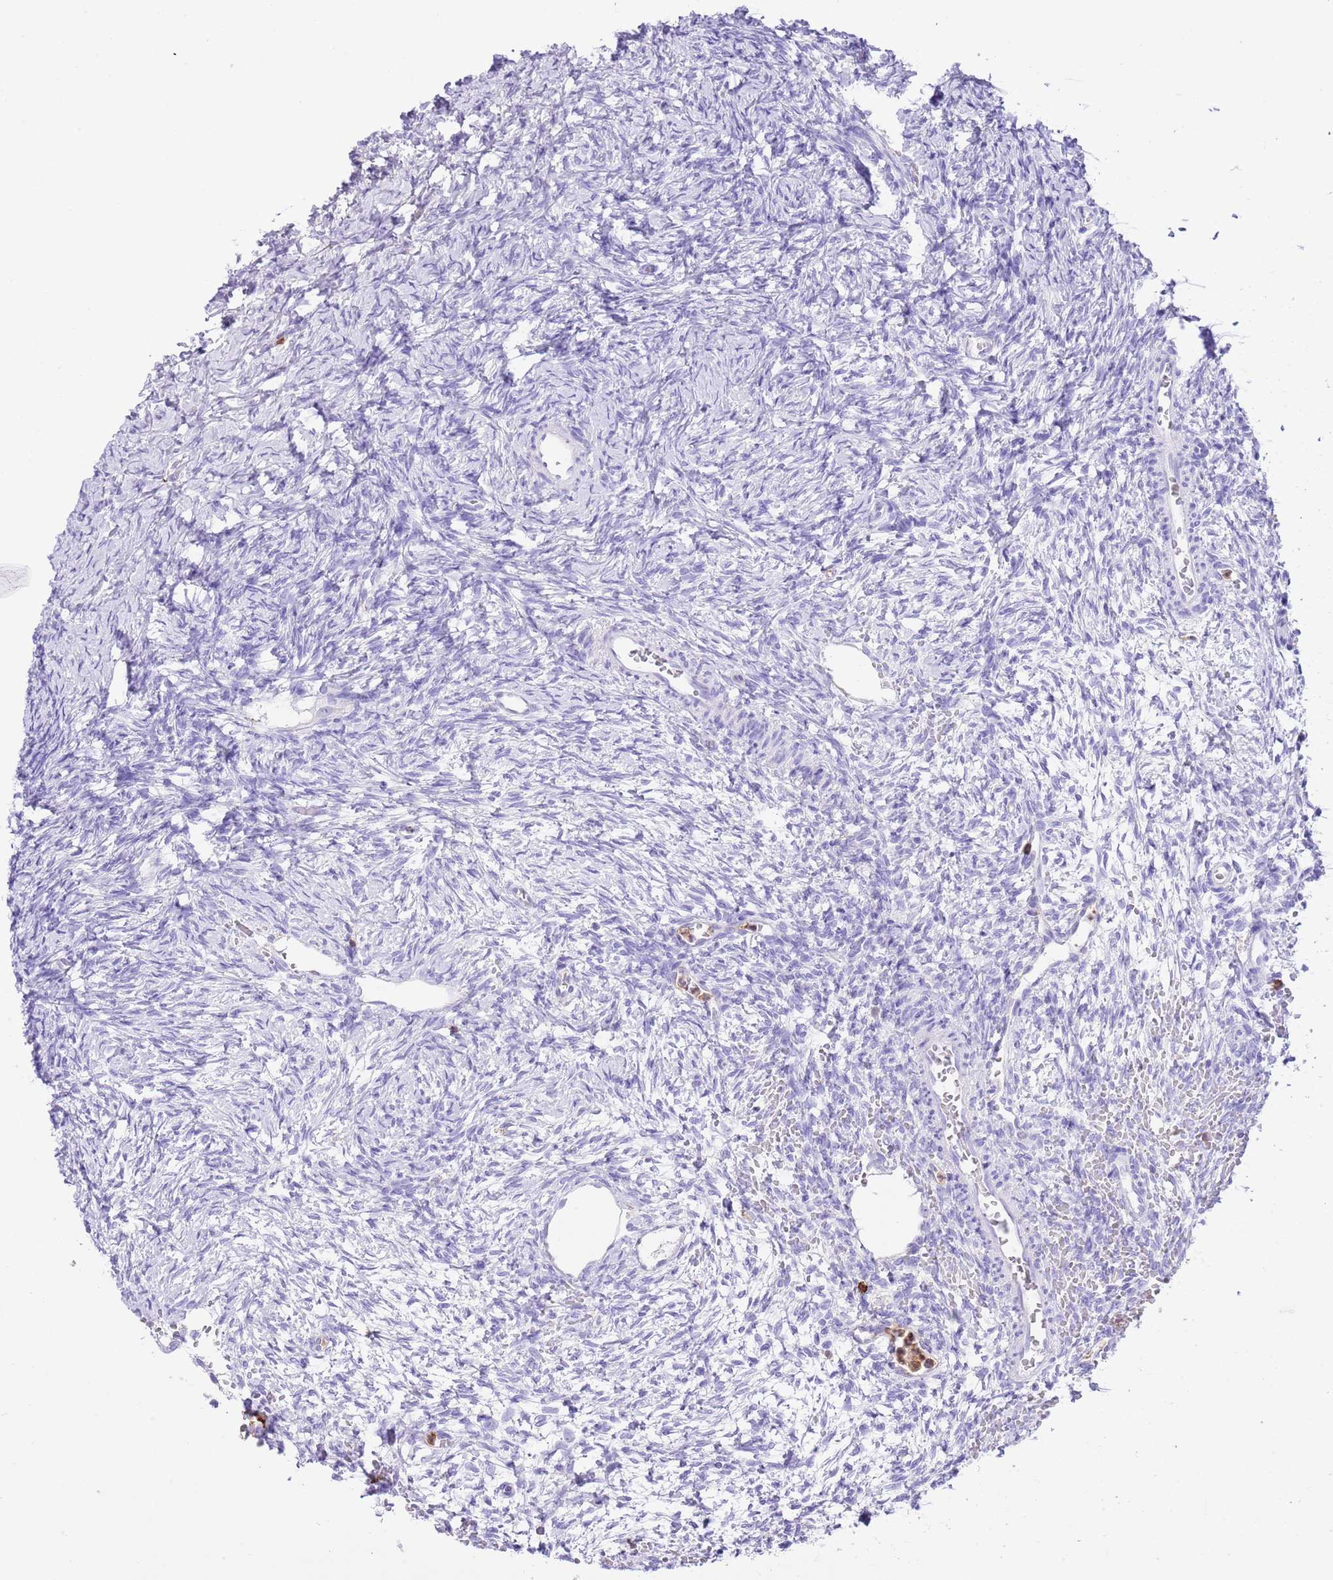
{"staining": {"intensity": "negative", "quantity": "none", "location": "none"}, "tissue": "ovary", "cell_type": "Follicle cells", "image_type": "normal", "snomed": [{"axis": "morphology", "description": "Normal tissue, NOS"}, {"axis": "topography", "description": "Ovary"}], "caption": "High power microscopy image of an IHC photomicrograph of unremarkable ovary, revealing no significant expression in follicle cells.", "gene": "EFHD2", "patient": {"sex": "female", "age": 39}}